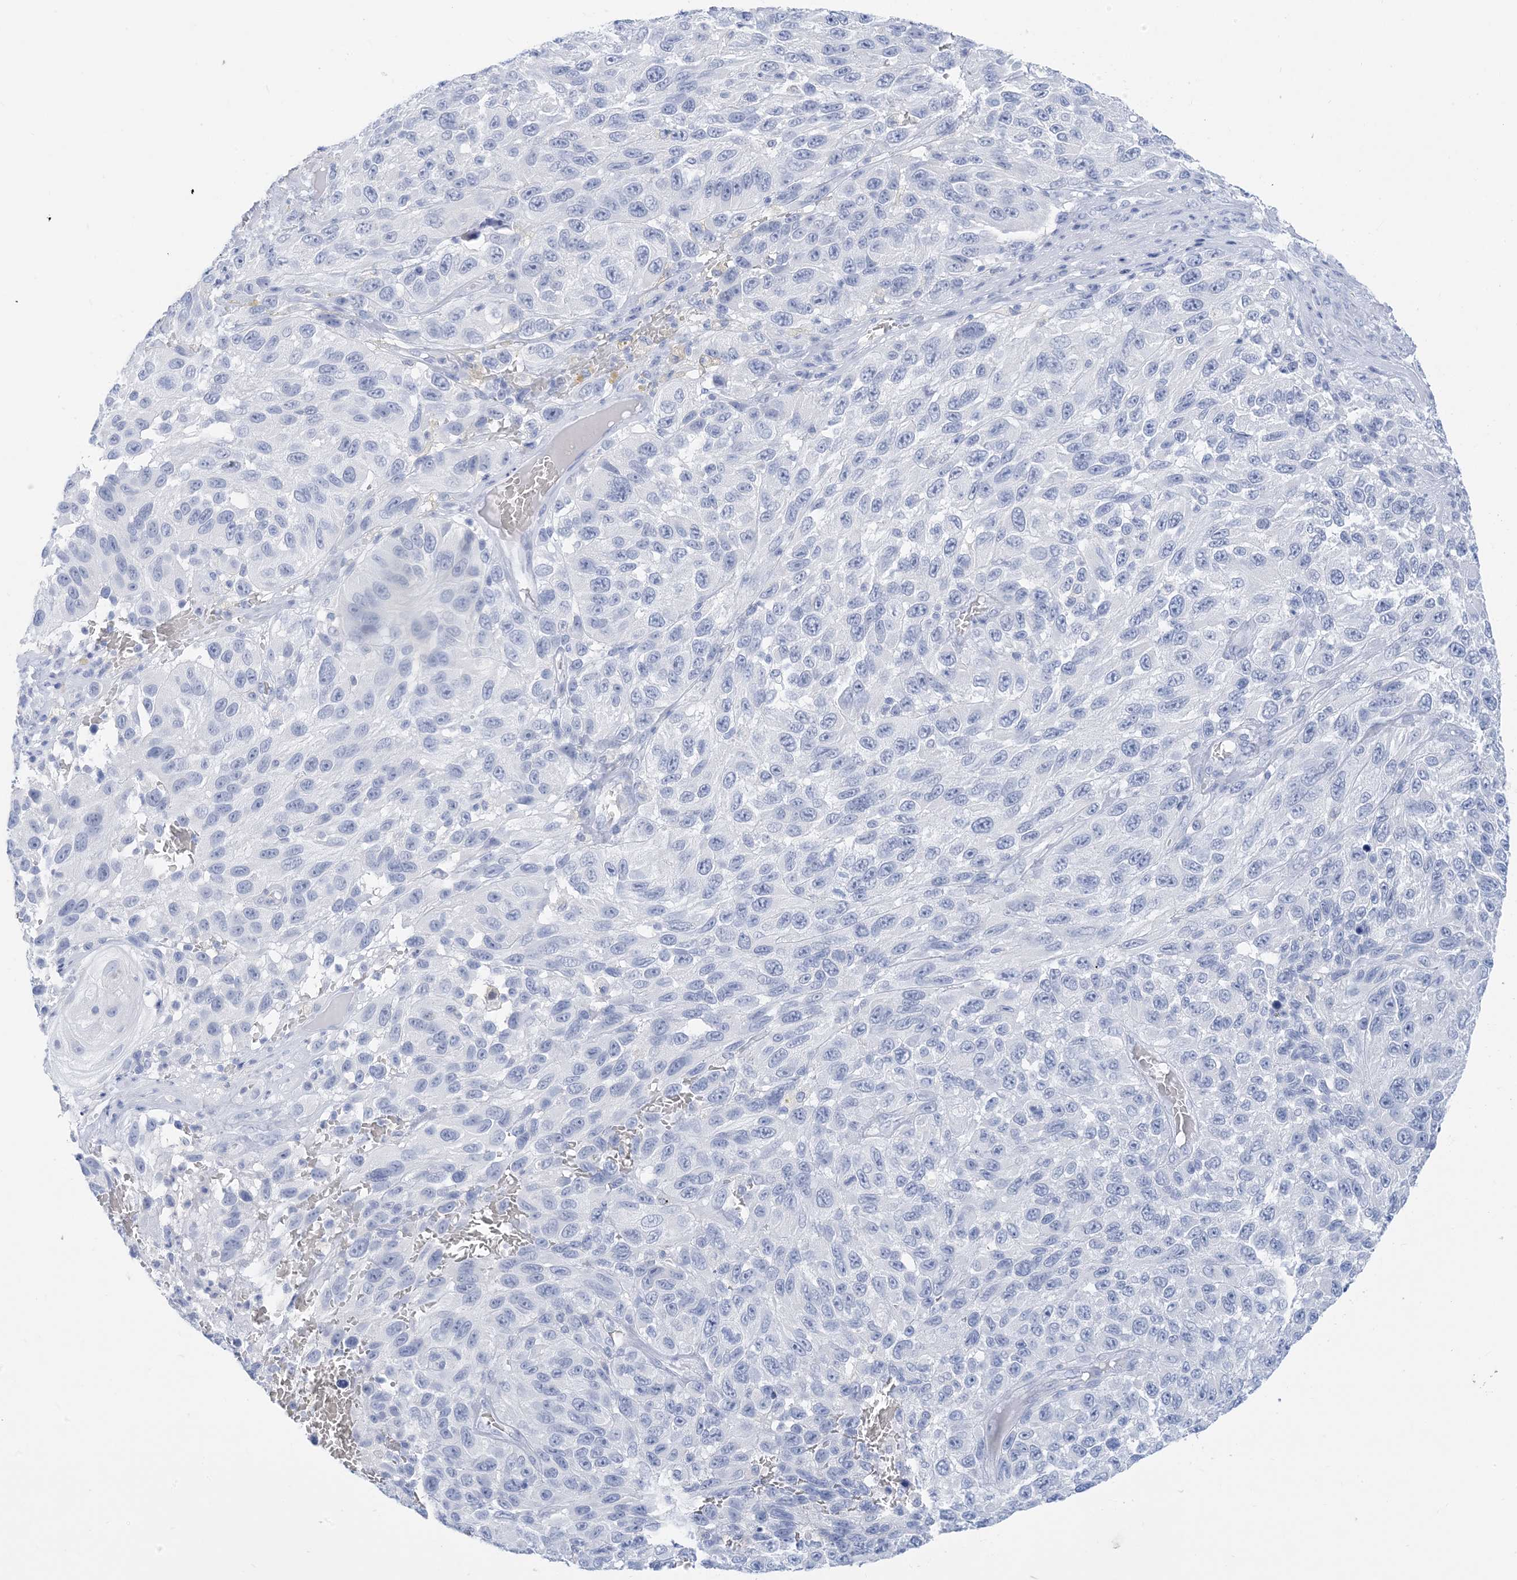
{"staining": {"intensity": "negative", "quantity": "none", "location": "none"}, "tissue": "melanoma", "cell_type": "Tumor cells", "image_type": "cancer", "snomed": [{"axis": "morphology", "description": "Malignant melanoma, NOS"}, {"axis": "topography", "description": "Skin"}], "caption": "Photomicrograph shows no significant protein positivity in tumor cells of malignant melanoma. (DAB IHC with hematoxylin counter stain).", "gene": "SH3YL1", "patient": {"sex": "female", "age": 96}}